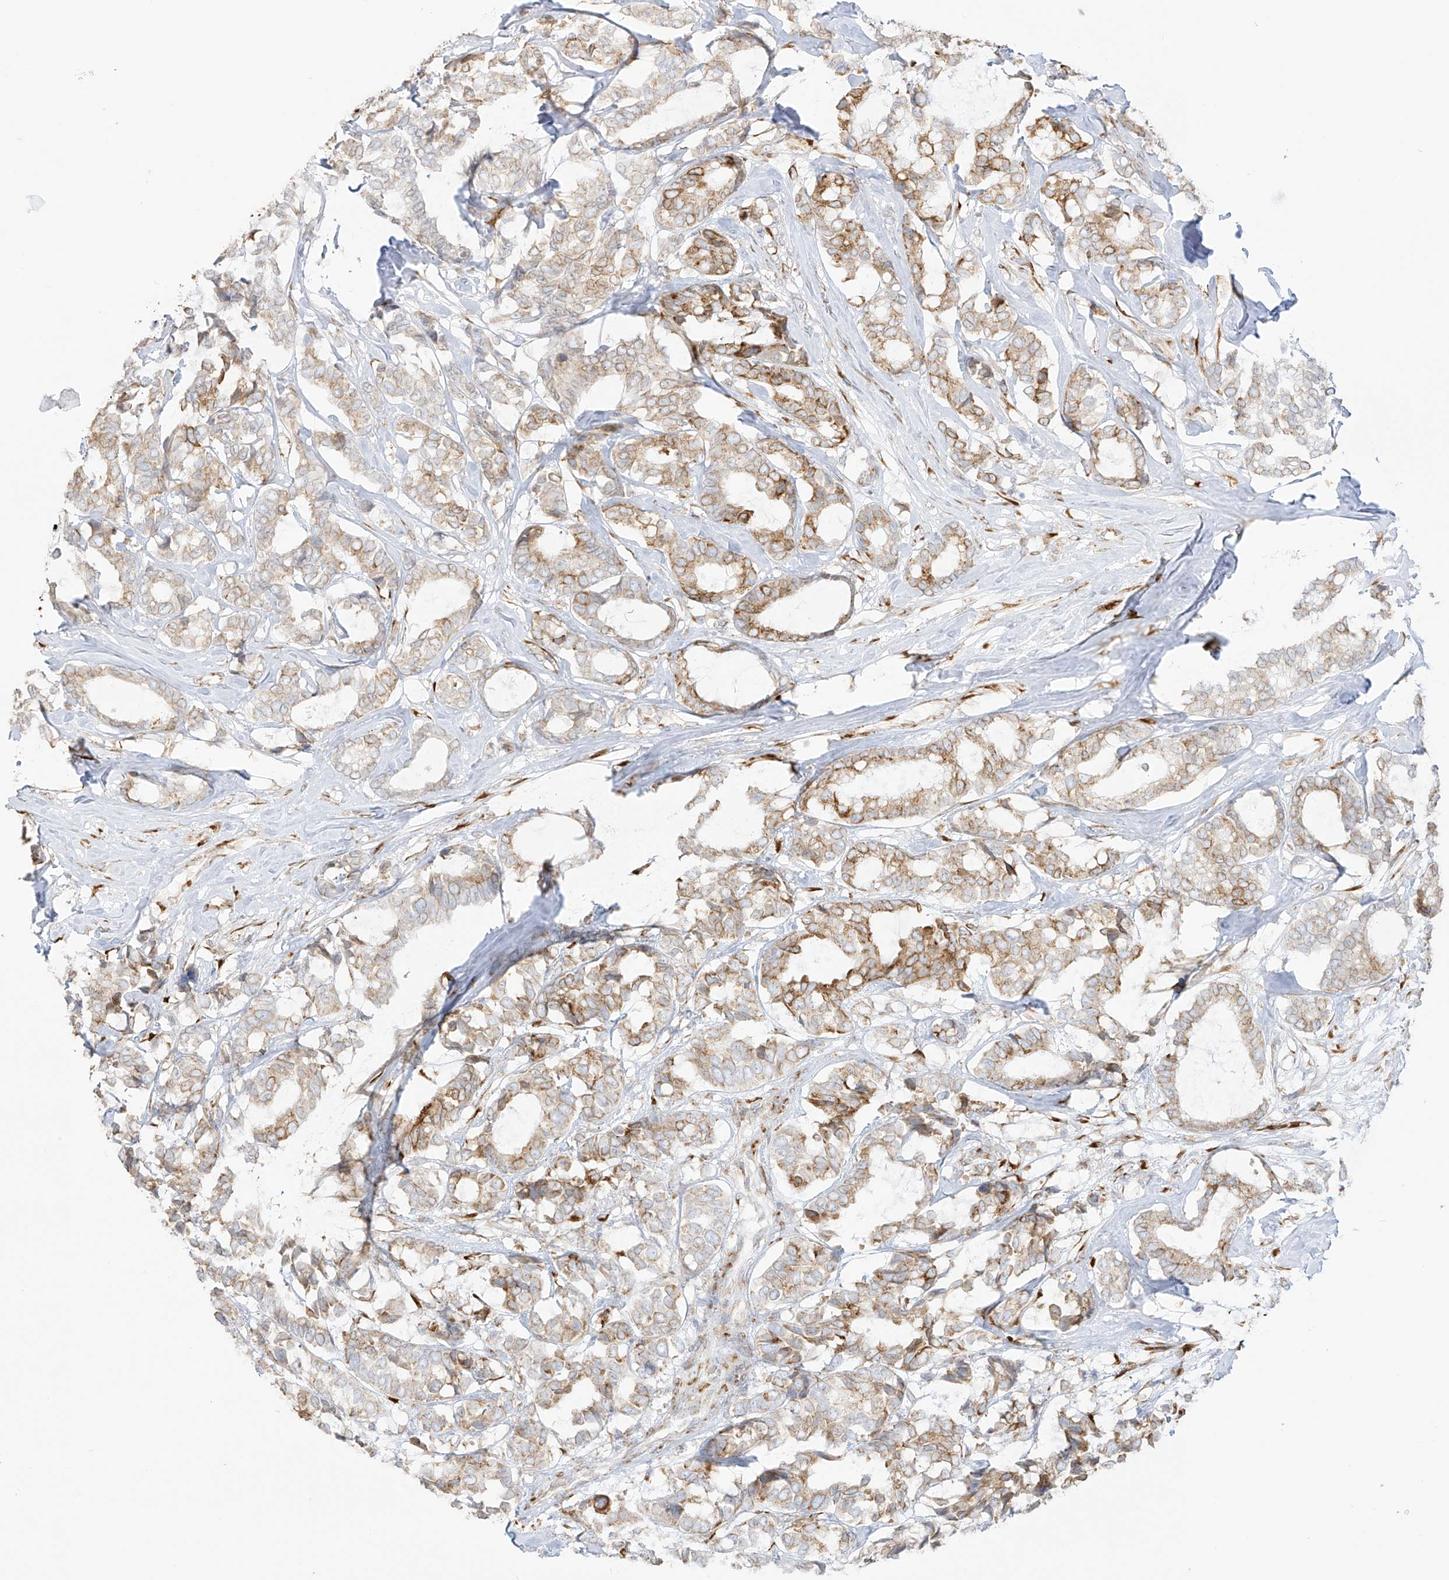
{"staining": {"intensity": "weak", "quantity": "25%-75%", "location": "cytoplasmic/membranous"}, "tissue": "breast cancer", "cell_type": "Tumor cells", "image_type": "cancer", "snomed": [{"axis": "morphology", "description": "Duct carcinoma"}, {"axis": "topography", "description": "Breast"}], "caption": "Breast infiltrating ductal carcinoma stained for a protein exhibits weak cytoplasmic/membranous positivity in tumor cells.", "gene": "LRRC59", "patient": {"sex": "female", "age": 87}}